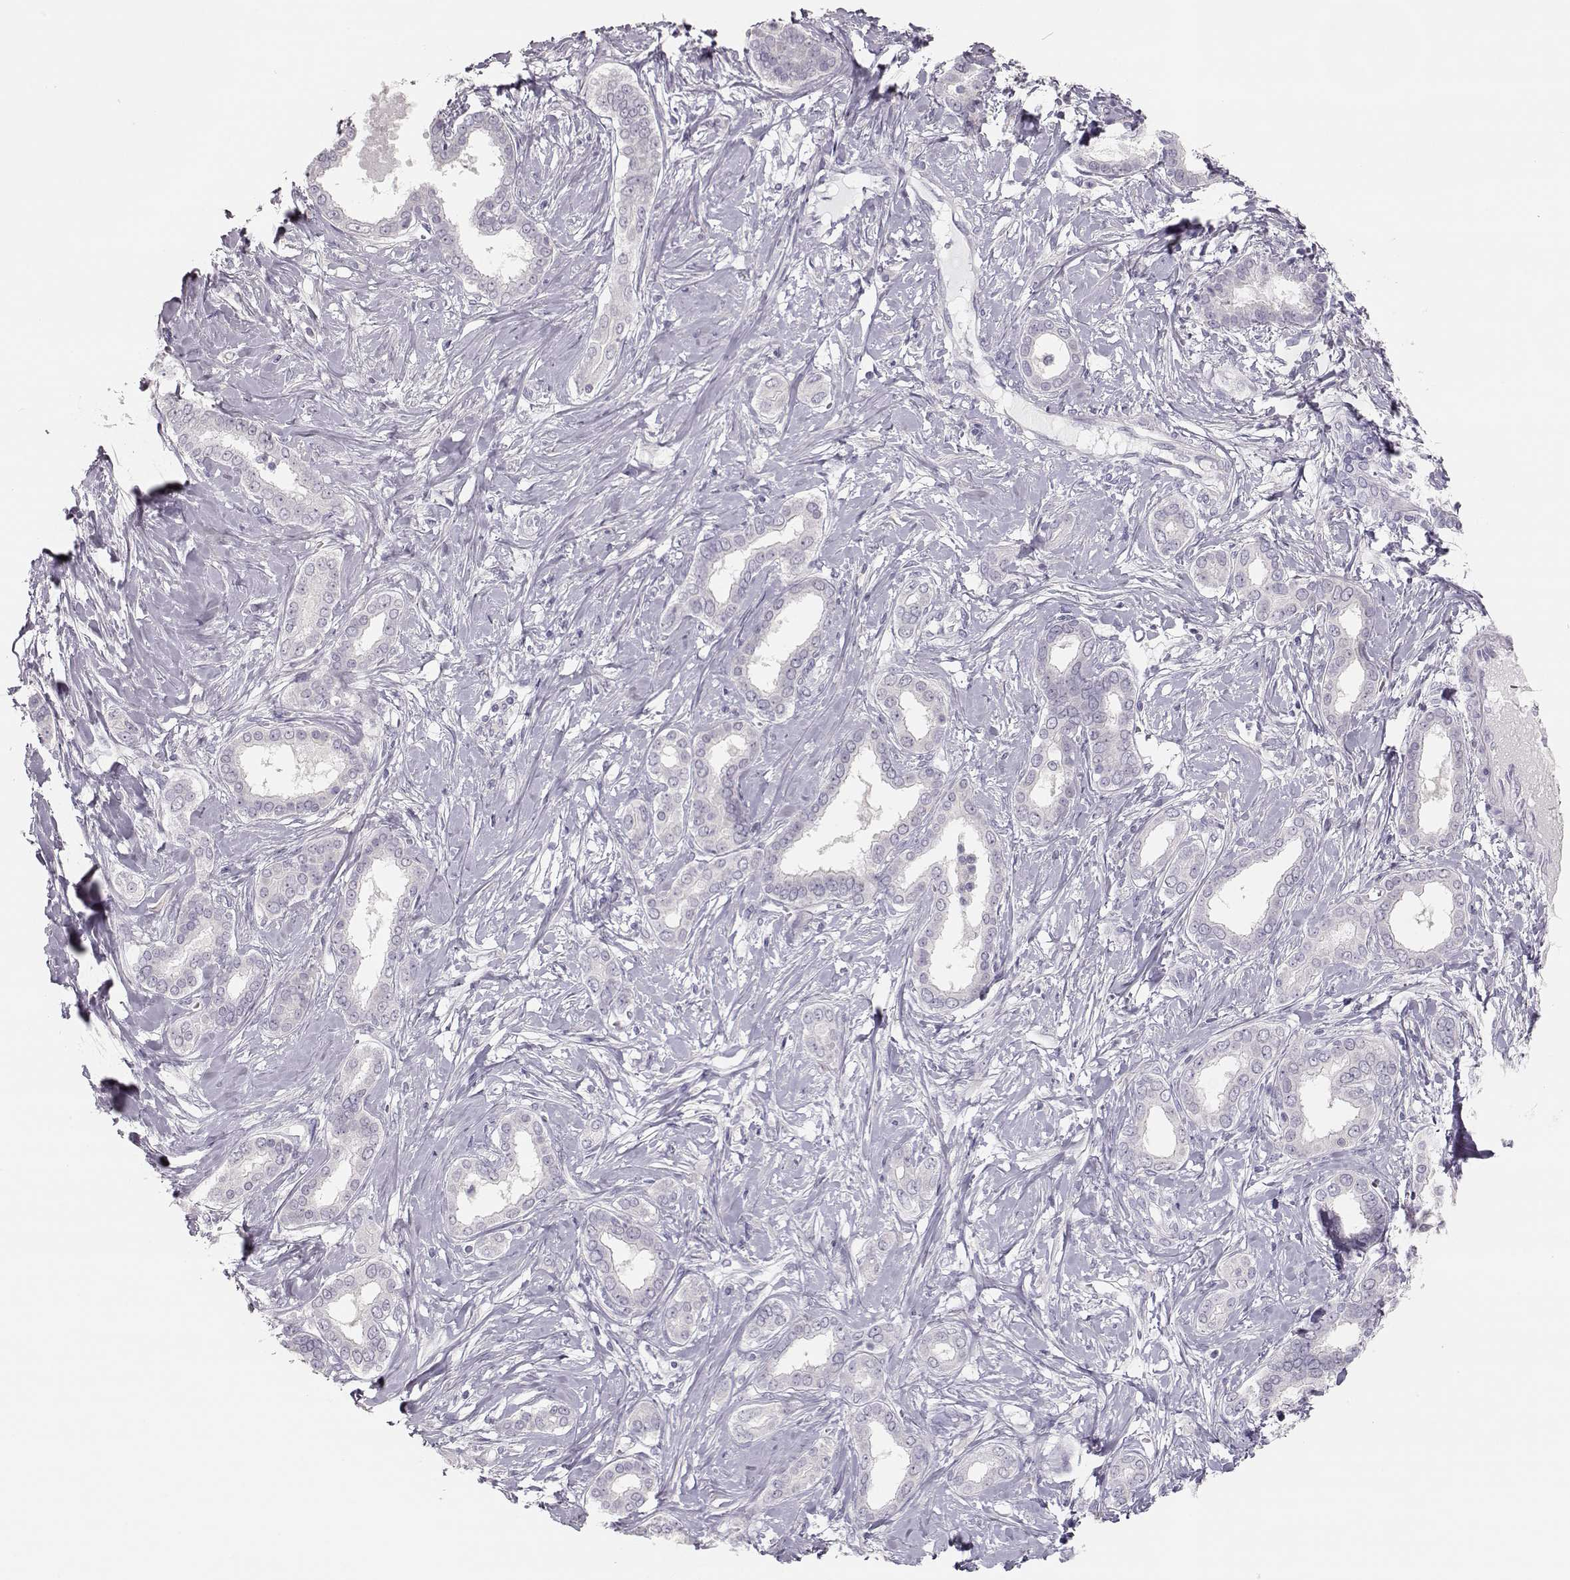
{"staining": {"intensity": "negative", "quantity": "none", "location": "none"}, "tissue": "liver cancer", "cell_type": "Tumor cells", "image_type": "cancer", "snomed": [{"axis": "morphology", "description": "Cholangiocarcinoma"}, {"axis": "topography", "description": "Liver"}], "caption": "DAB immunohistochemical staining of liver cholangiocarcinoma displays no significant expression in tumor cells.", "gene": "LEPR", "patient": {"sex": "female", "age": 47}}